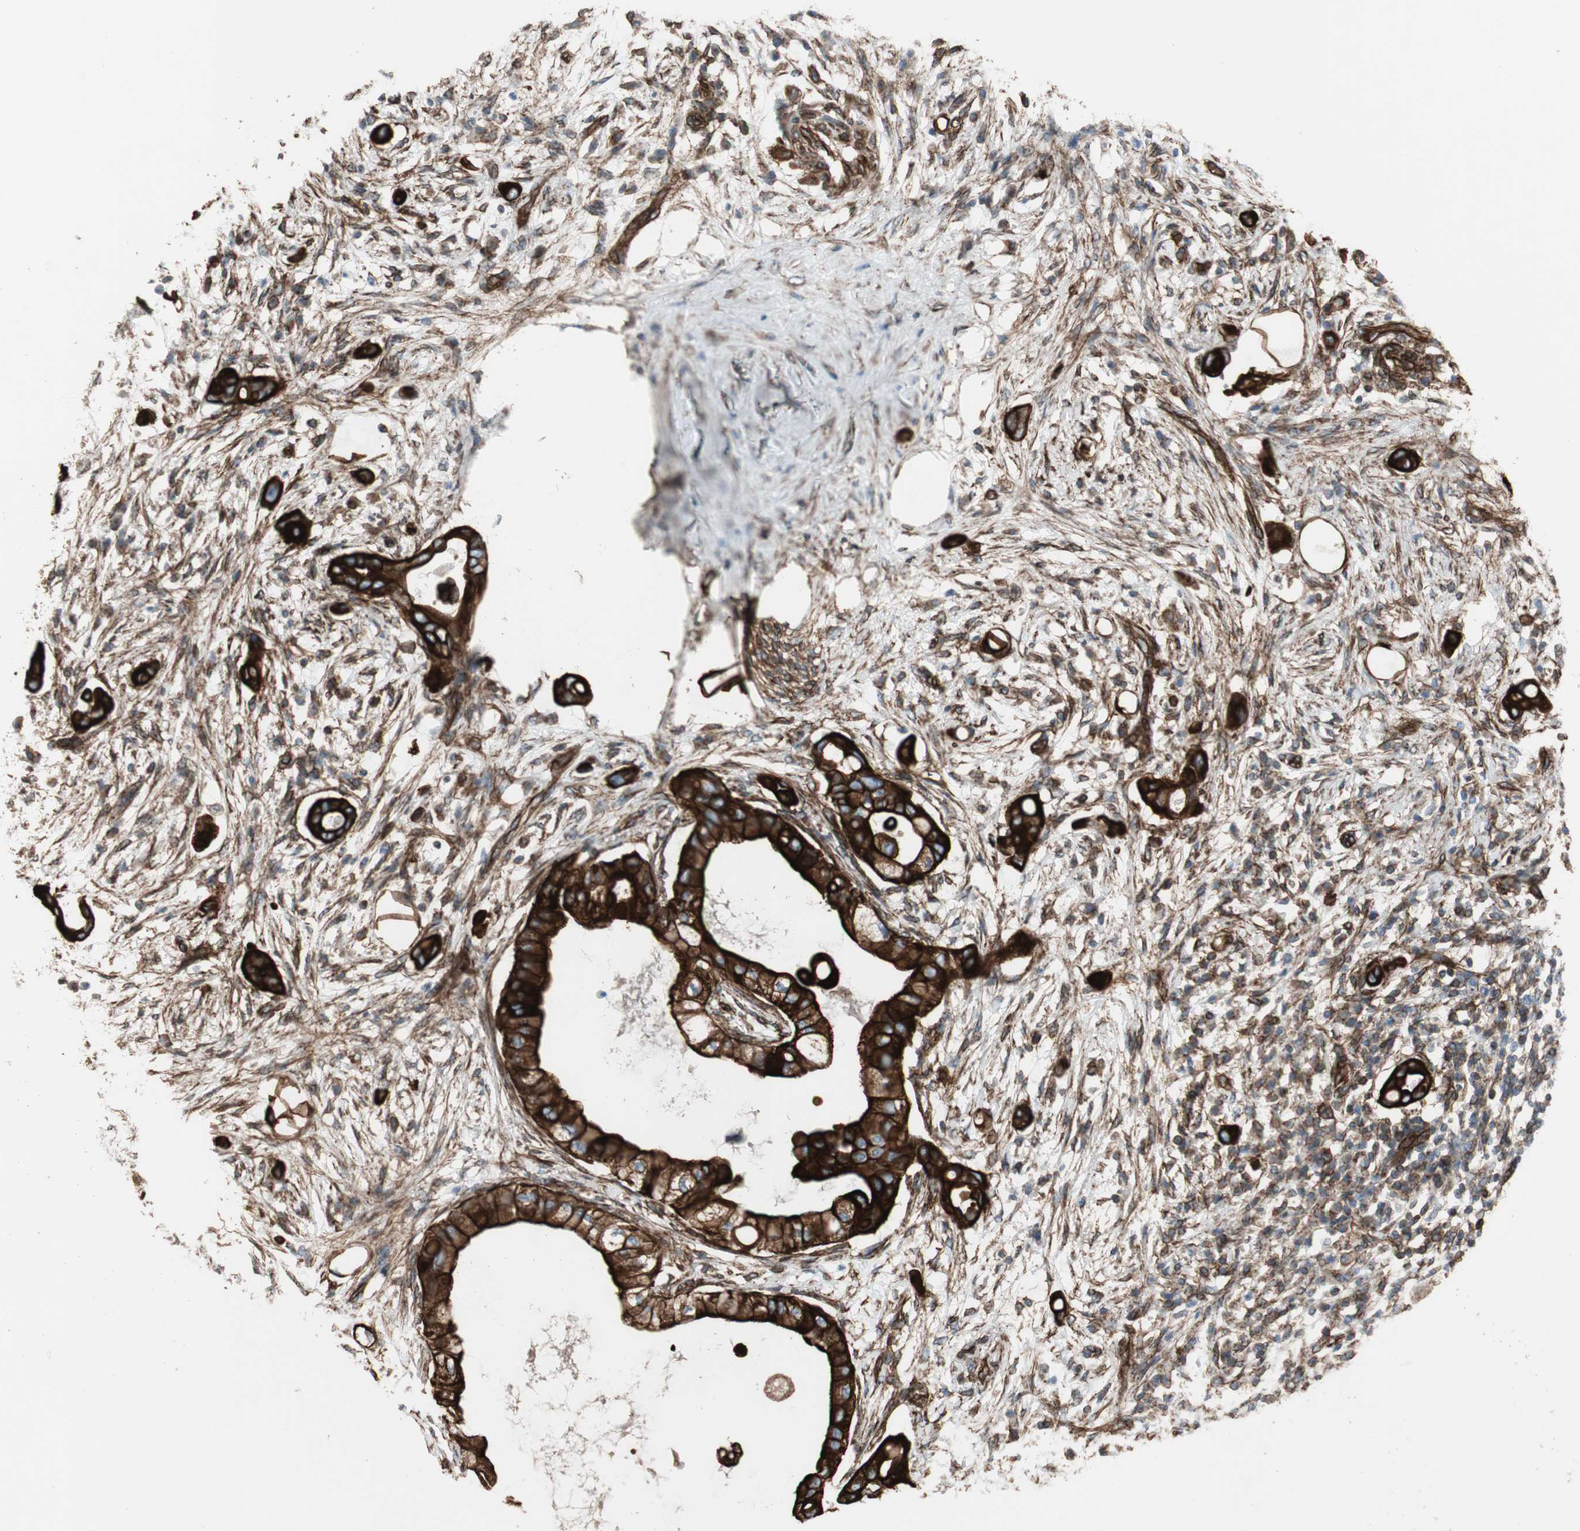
{"staining": {"intensity": "strong", "quantity": ">75%", "location": "cytoplasmic/membranous"}, "tissue": "pancreatic cancer", "cell_type": "Tumor cells", "image_type": "cancer", "snomed": [{"axis": "morphology", "description": "Adenocarcinoma, NOS"}, {"axis": "morphology", "description": "Adenocarcinoma, metastatic, NOS"}, {"axis": "topography", "description": "Lymph node"}, {"axis": "topography", "description": "Pancreas"}, {"axis": "topography", "description": "Duodenum"}], "caption": "This is a micrograph of IHC staining of pancreatic metastatic adenocarcinoma, which shows strong expression in the cytoplasmic/membranous of tumor cells.", "gene": "TCTA", "patient": {"sex": "female", "age": 64}}